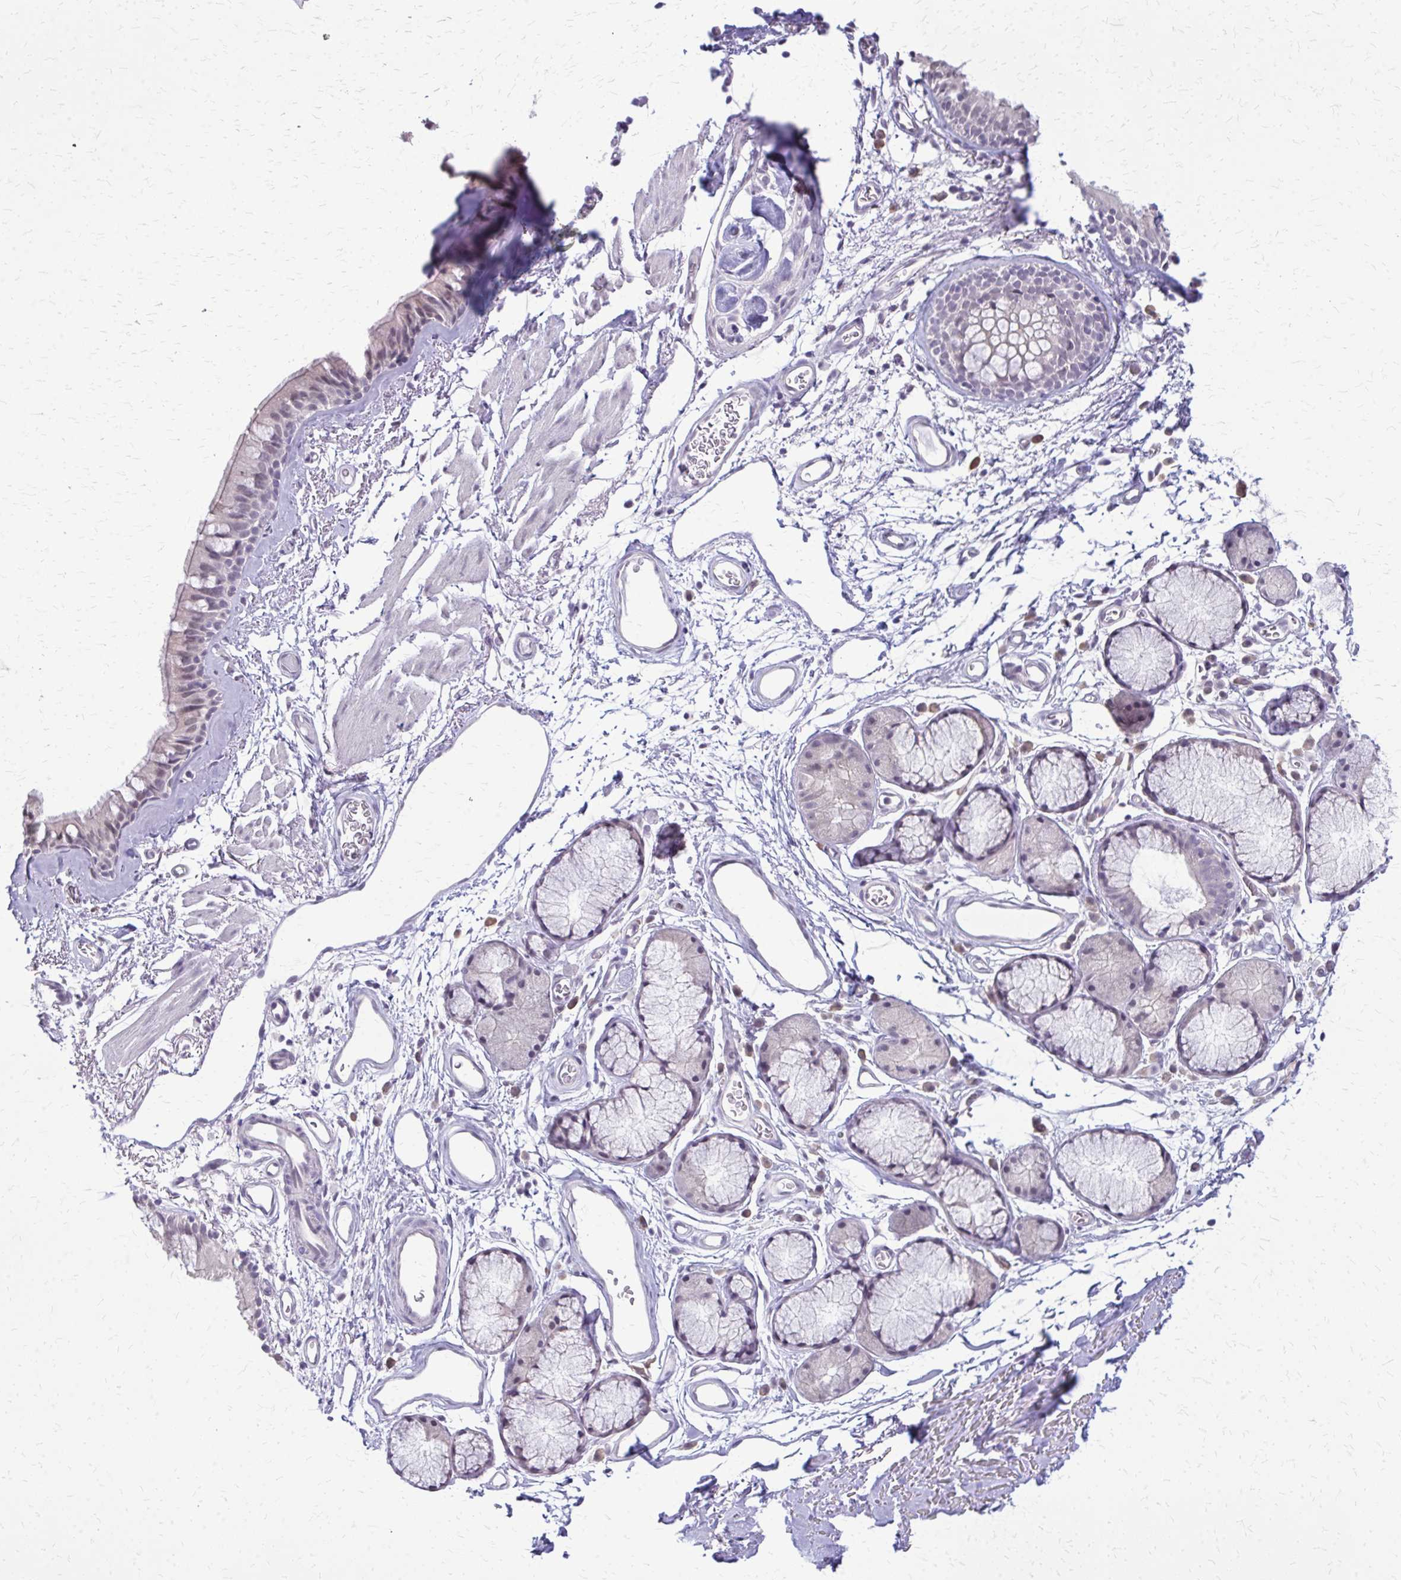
{"staining": {"intensity": "negative", "quantity": "none", "location": "none"}, "tissue": "bronchus", "cell_type": "Respiratory epithelial cells", "image_type": "normal", "snomed": [{"axis": "morphology", "description": "Normal tissue, NOS"}, {"axis": "topography", "description": "Cartilage tissue"}, {"axis": "topography", "description": "Bronchus"}], "caption": "Respiratory epithelial cells are negative for protein expression in benign human bronchus. (Stains: DAB immunohistochemistry with hematoxylin counter stain, Microscopy: brightfield microscopy at high magnification).", "gene": "PLCB1", "patient": {"sex": "female", "age": 79}}